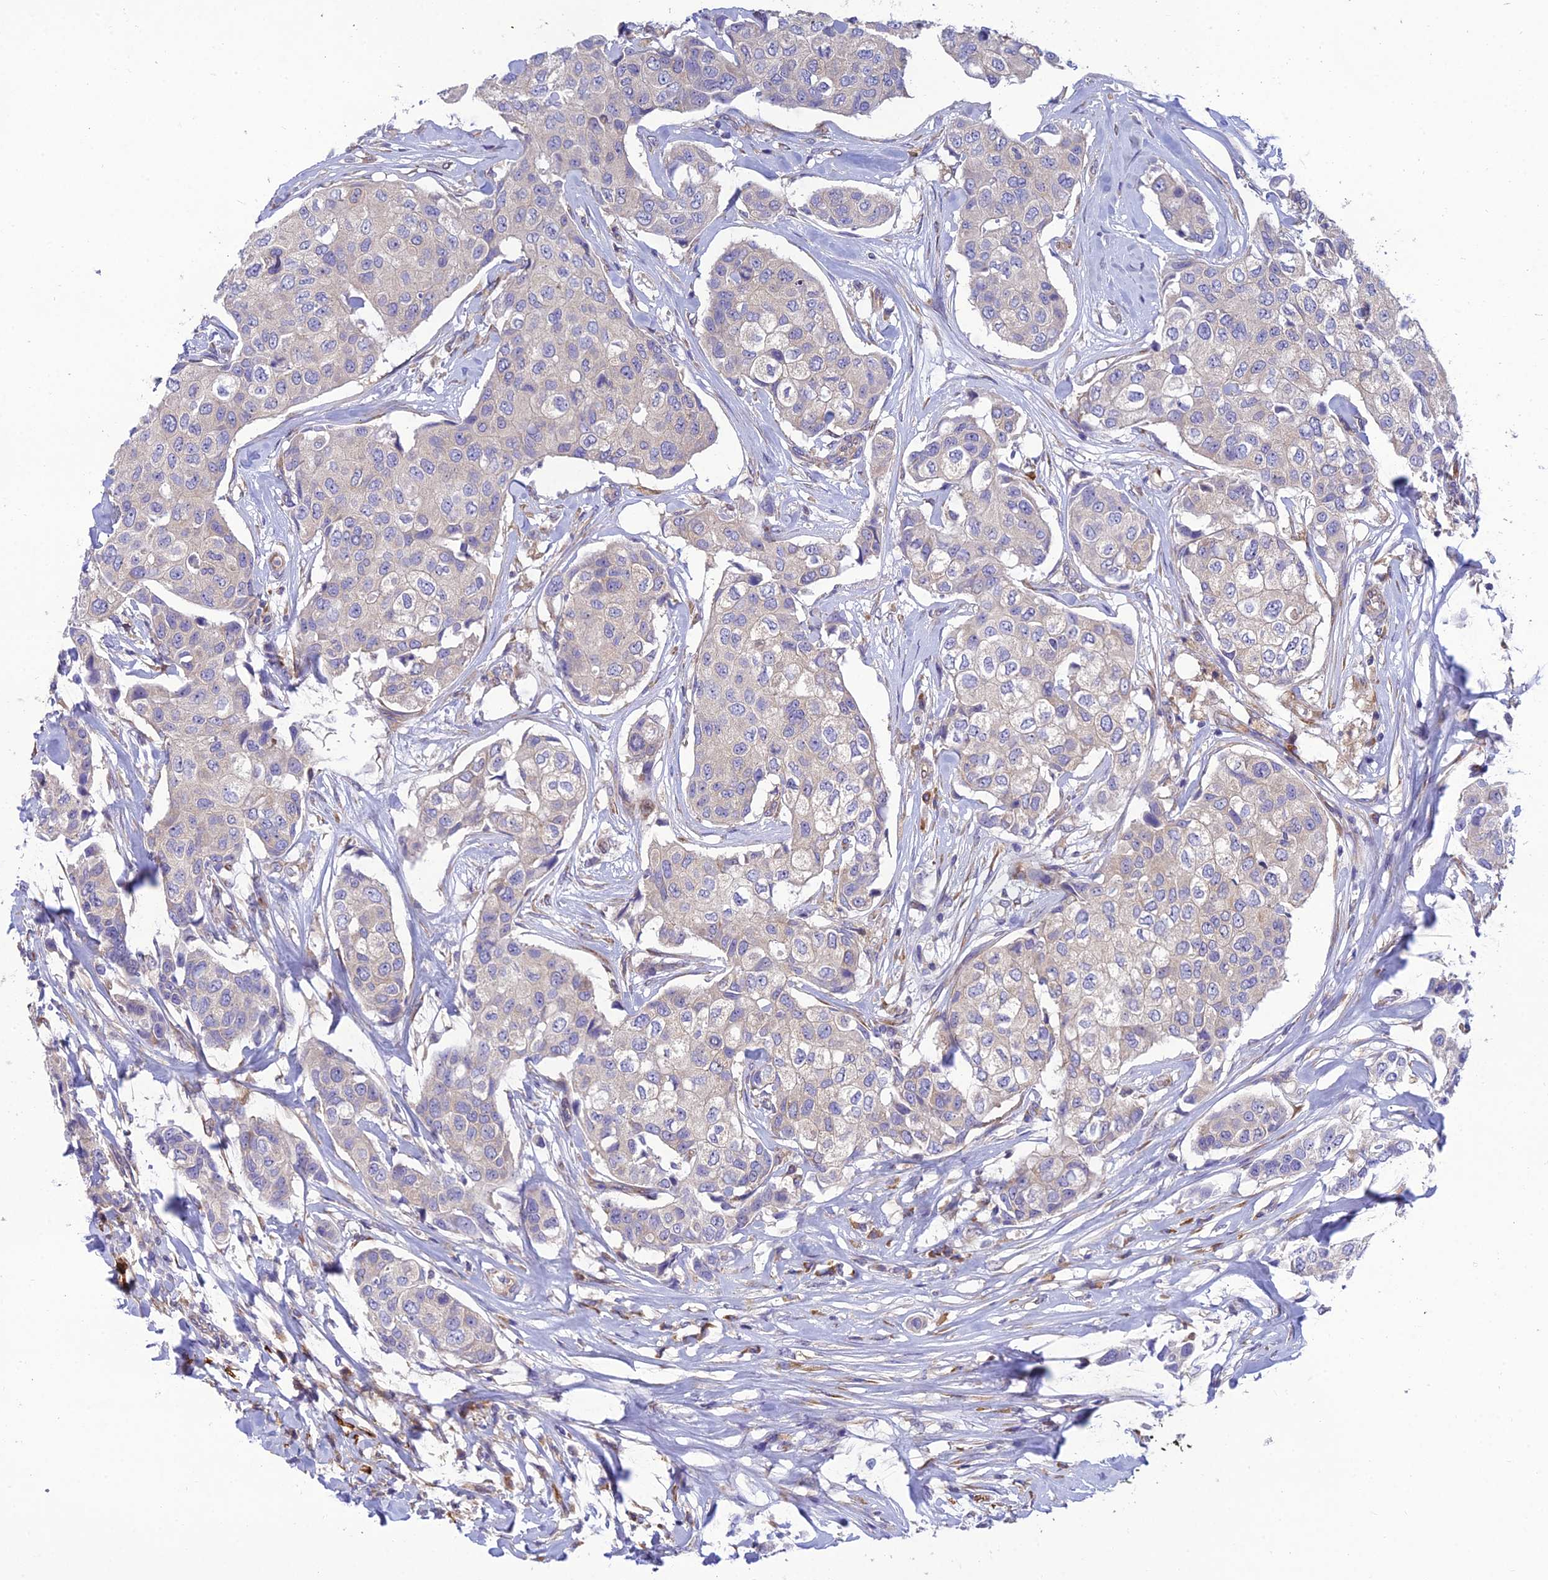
{"staining": {"intensity": "negative", "quantity": "none", "location": "none"}, "tissue": "breast cancer", "cell_type": "Tumor cells", "image_type": "cancer", "snomed": [{"axis": "morphology", "description": "Duct carcinoma"}, {"axis": "topography", "description": "Breast"}], "caption": "Histopathology image shows no significant protein positivity in tumor cells of breast cancer.", "gene": "CLCN7", "patient": {"sex": "female", "age": 80}}